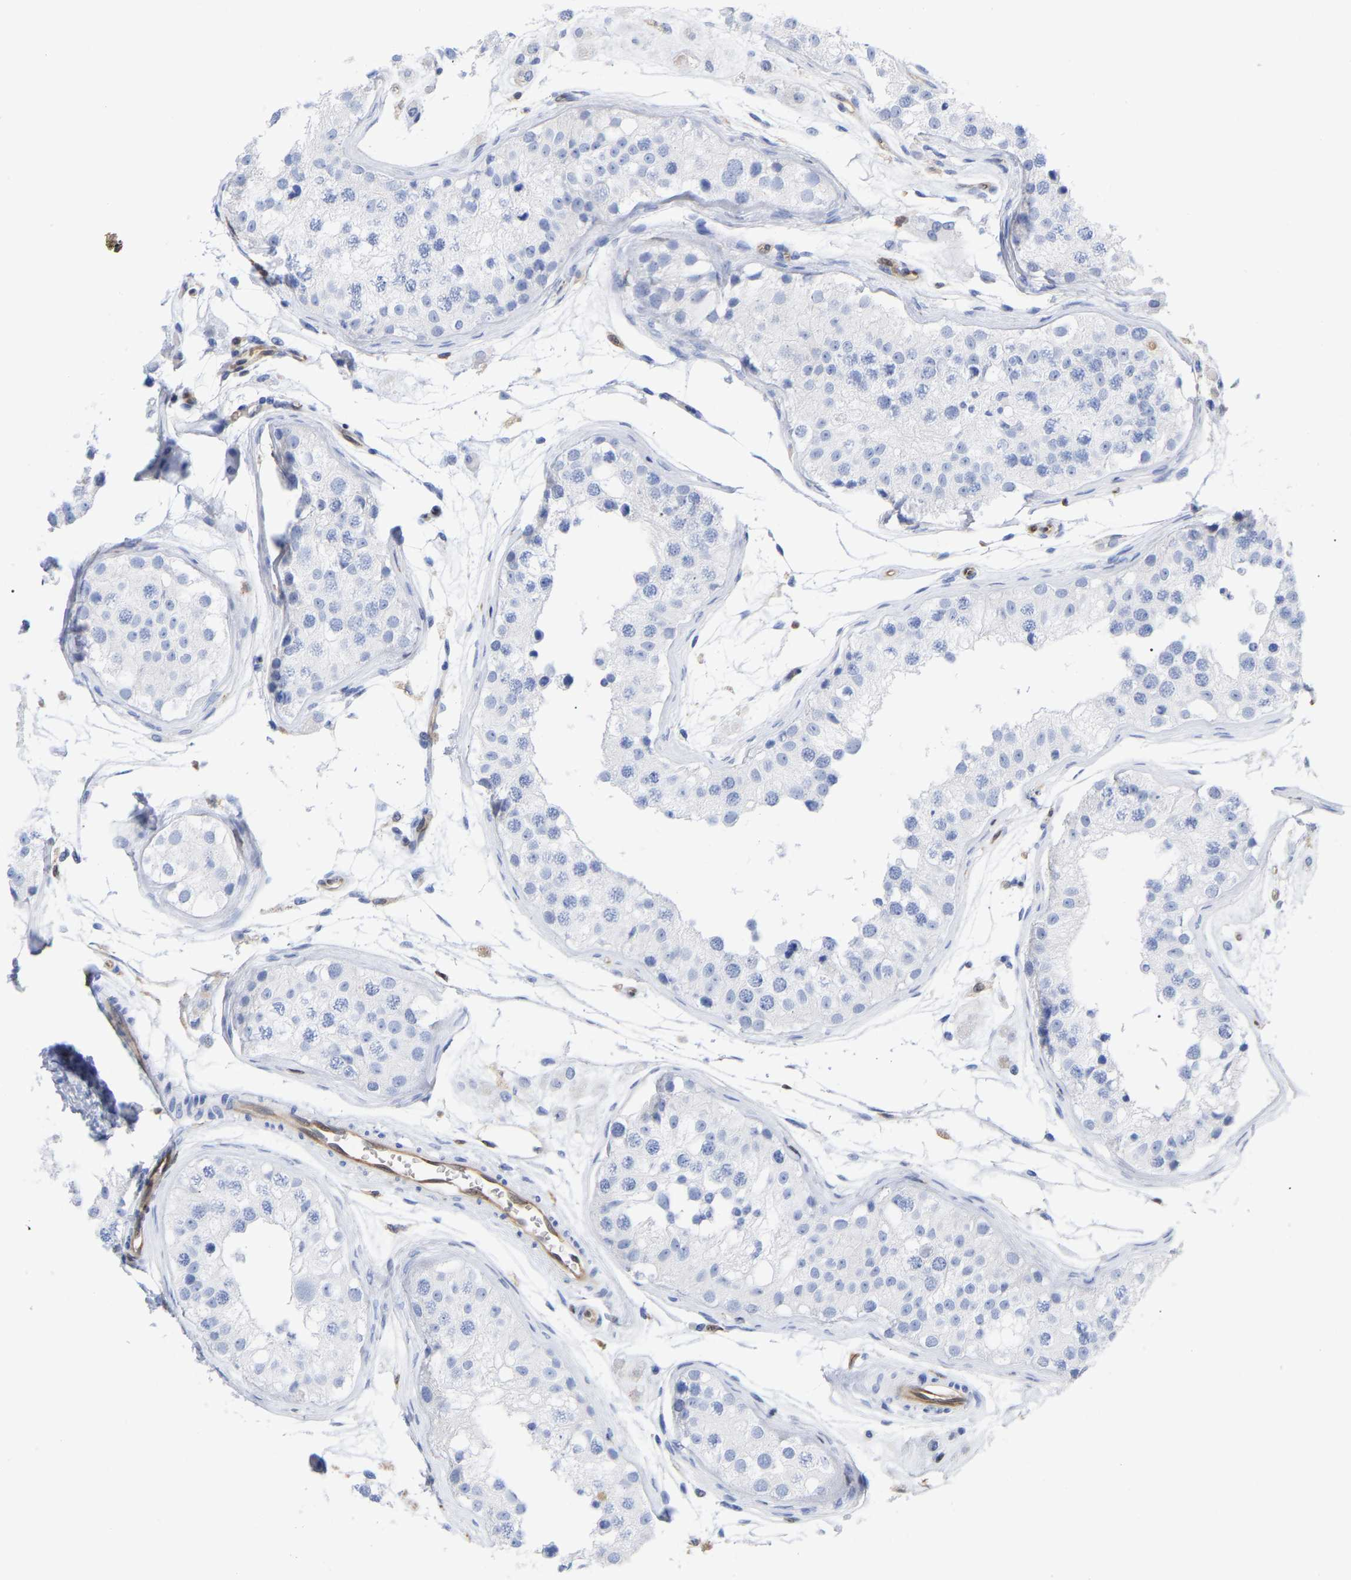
{"staining": {"intensity": "negative", "quantity": "none", "location": "none"}, "tissue": "testis", "cell_type": "Cells in seminiferous ducts", "image_type": "normal", "snomed": [{"axis": "morphology", "description": "Normal tissue, NOS"}, {"axis": "morphology", "description": "Adenocarcinoma, metastatic, NOS"}, {"axis": "topography", "description": "Testis"}], "caption": "IHC of unremarkable human testis demonstrates no expression in cells in seminiferous ducts.", "gene": "GIMAP4", "patient": {"sex": "male", "age": 26}}